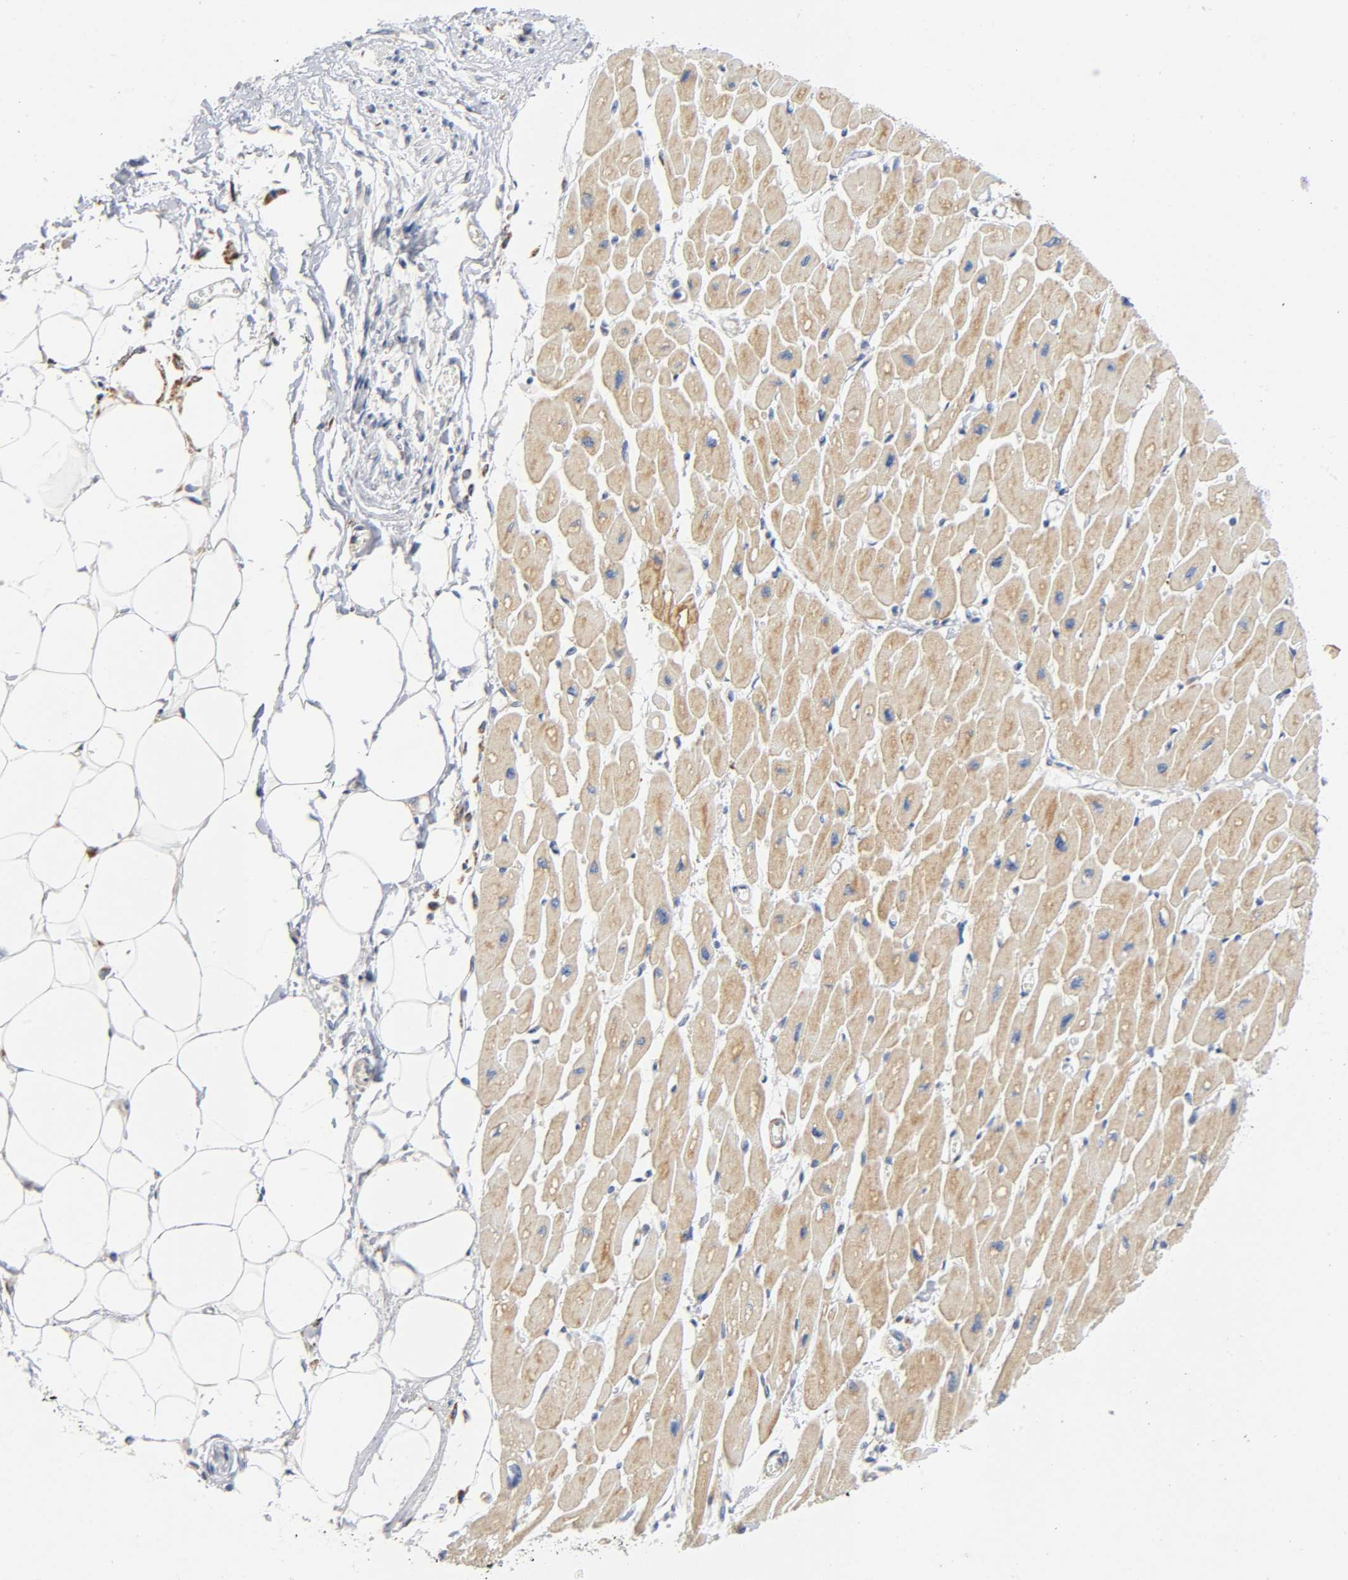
{"staining": {"intensity": "weak", "quantity": ">75%", "location": "cytoplasmic/membranous"}, "tissue": "heart muscle", "cell_type": "Cardiomyocytes", "image_type": "normal", "snomed": [{"axis": "morphology", "description": "Normal tissue, NOS"}, {"axis": "topography", "description": "Heart"}], "caption": "A brown stain shows weak cytoplasmic/membranous positivity of a protein in cardiomyocytes of normal heart muscle.", "gene": "BAK1", "patient": {"sex": "female", "age": 54}}